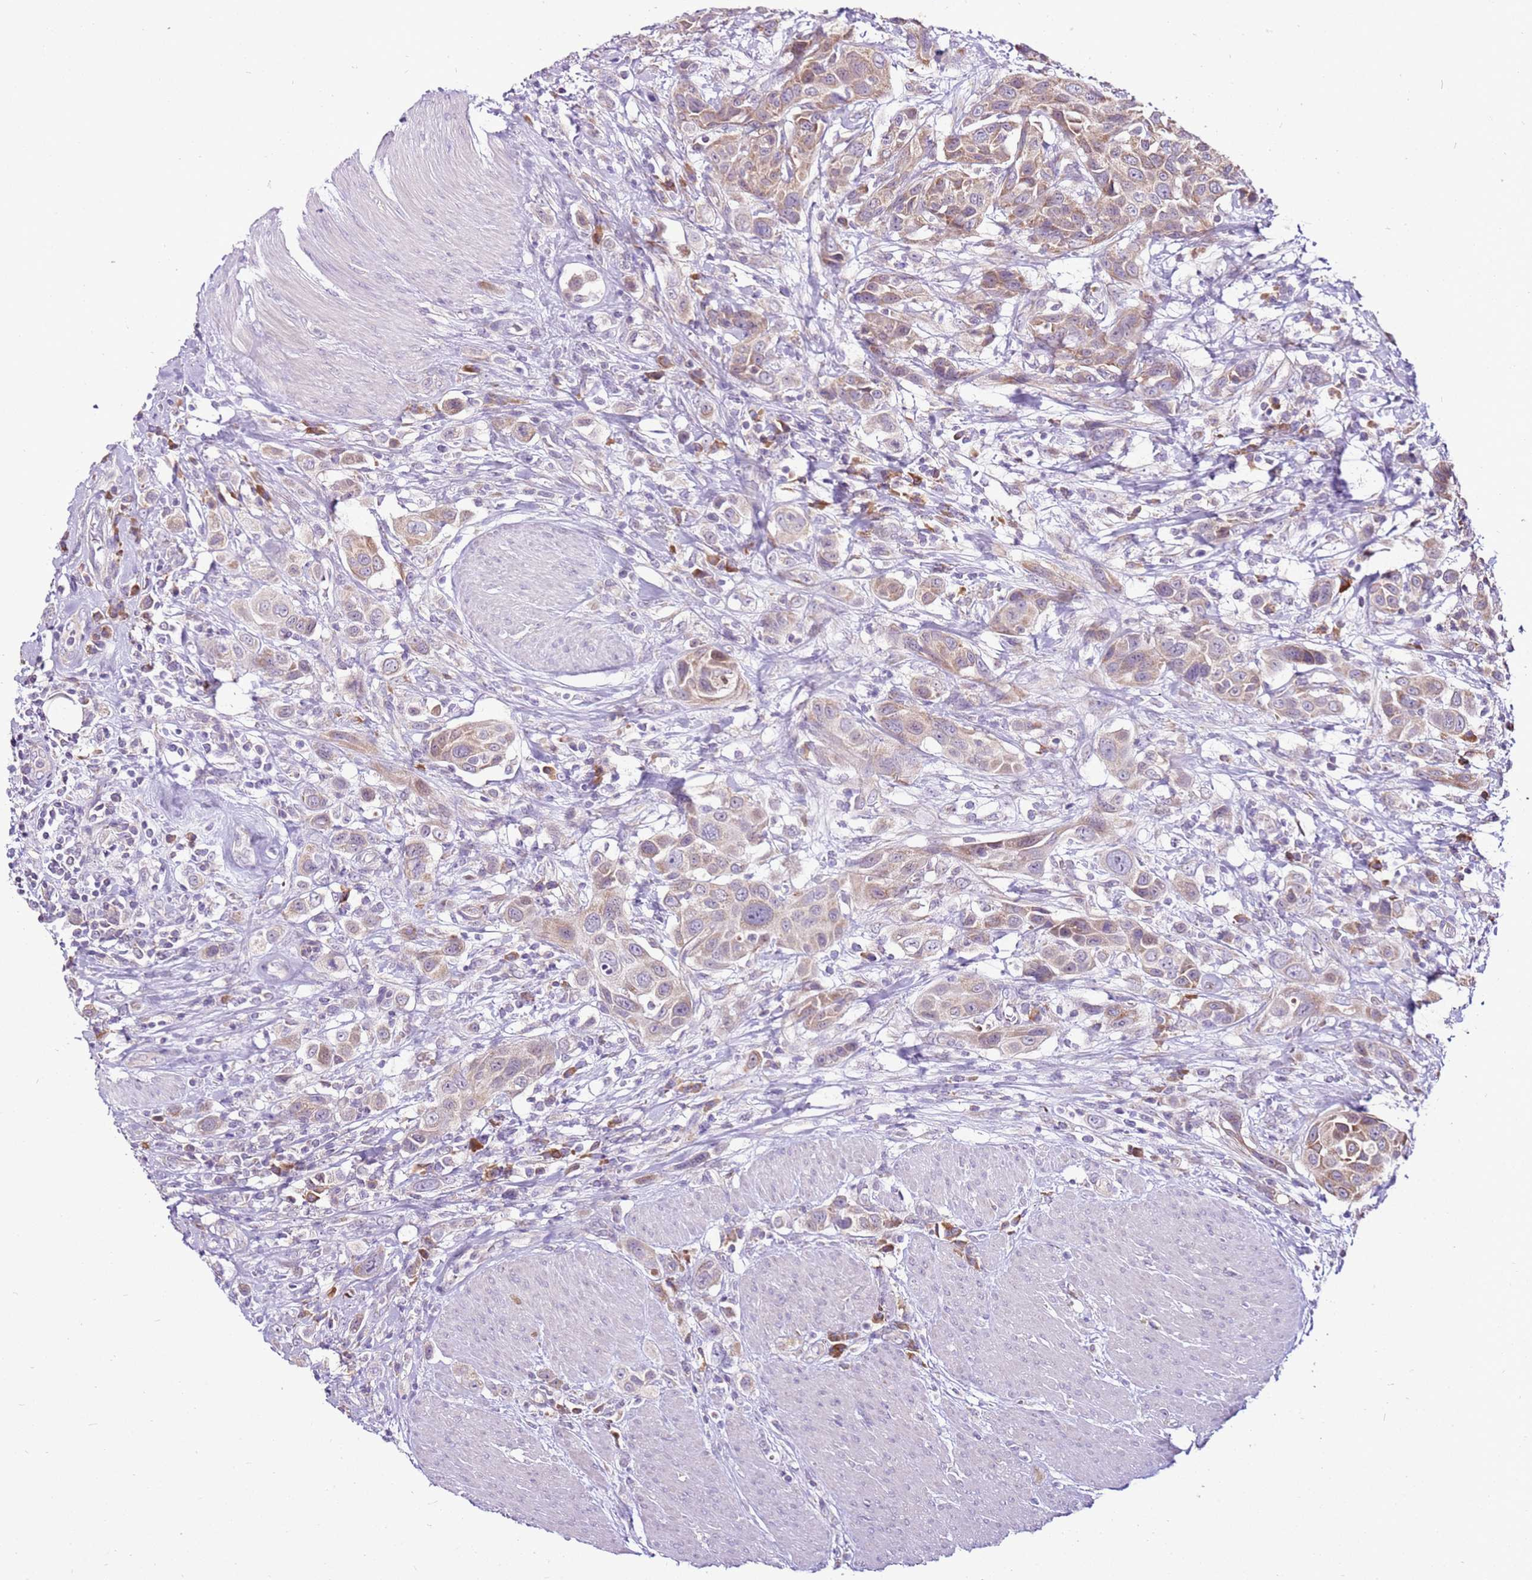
{"staining": {"intensity": "moderate", "quantity": "25%-75%", "location": "cytoplasmic/membranous"}, "tissue": "urothelial cancer", "cell_type": "Tumor cells", "image_type": "cancer", "snomed": [{"axis": "morphology", "description": "Urothelial carcinoma, High grade"}, {"axis": "topography", "description": "Urinary bladder"}], "caption": "Urothelial cancer tissue demonstrates moderate cytoplasmic/membranous staining in approximately 25%-75% of tumor cells, visualized by immunohistochemistry. (DAB = brown stain, brightfield microscopy at high magnification).", "gene": "MRPL36", "patient": {"sex": "male", "age": 50}}